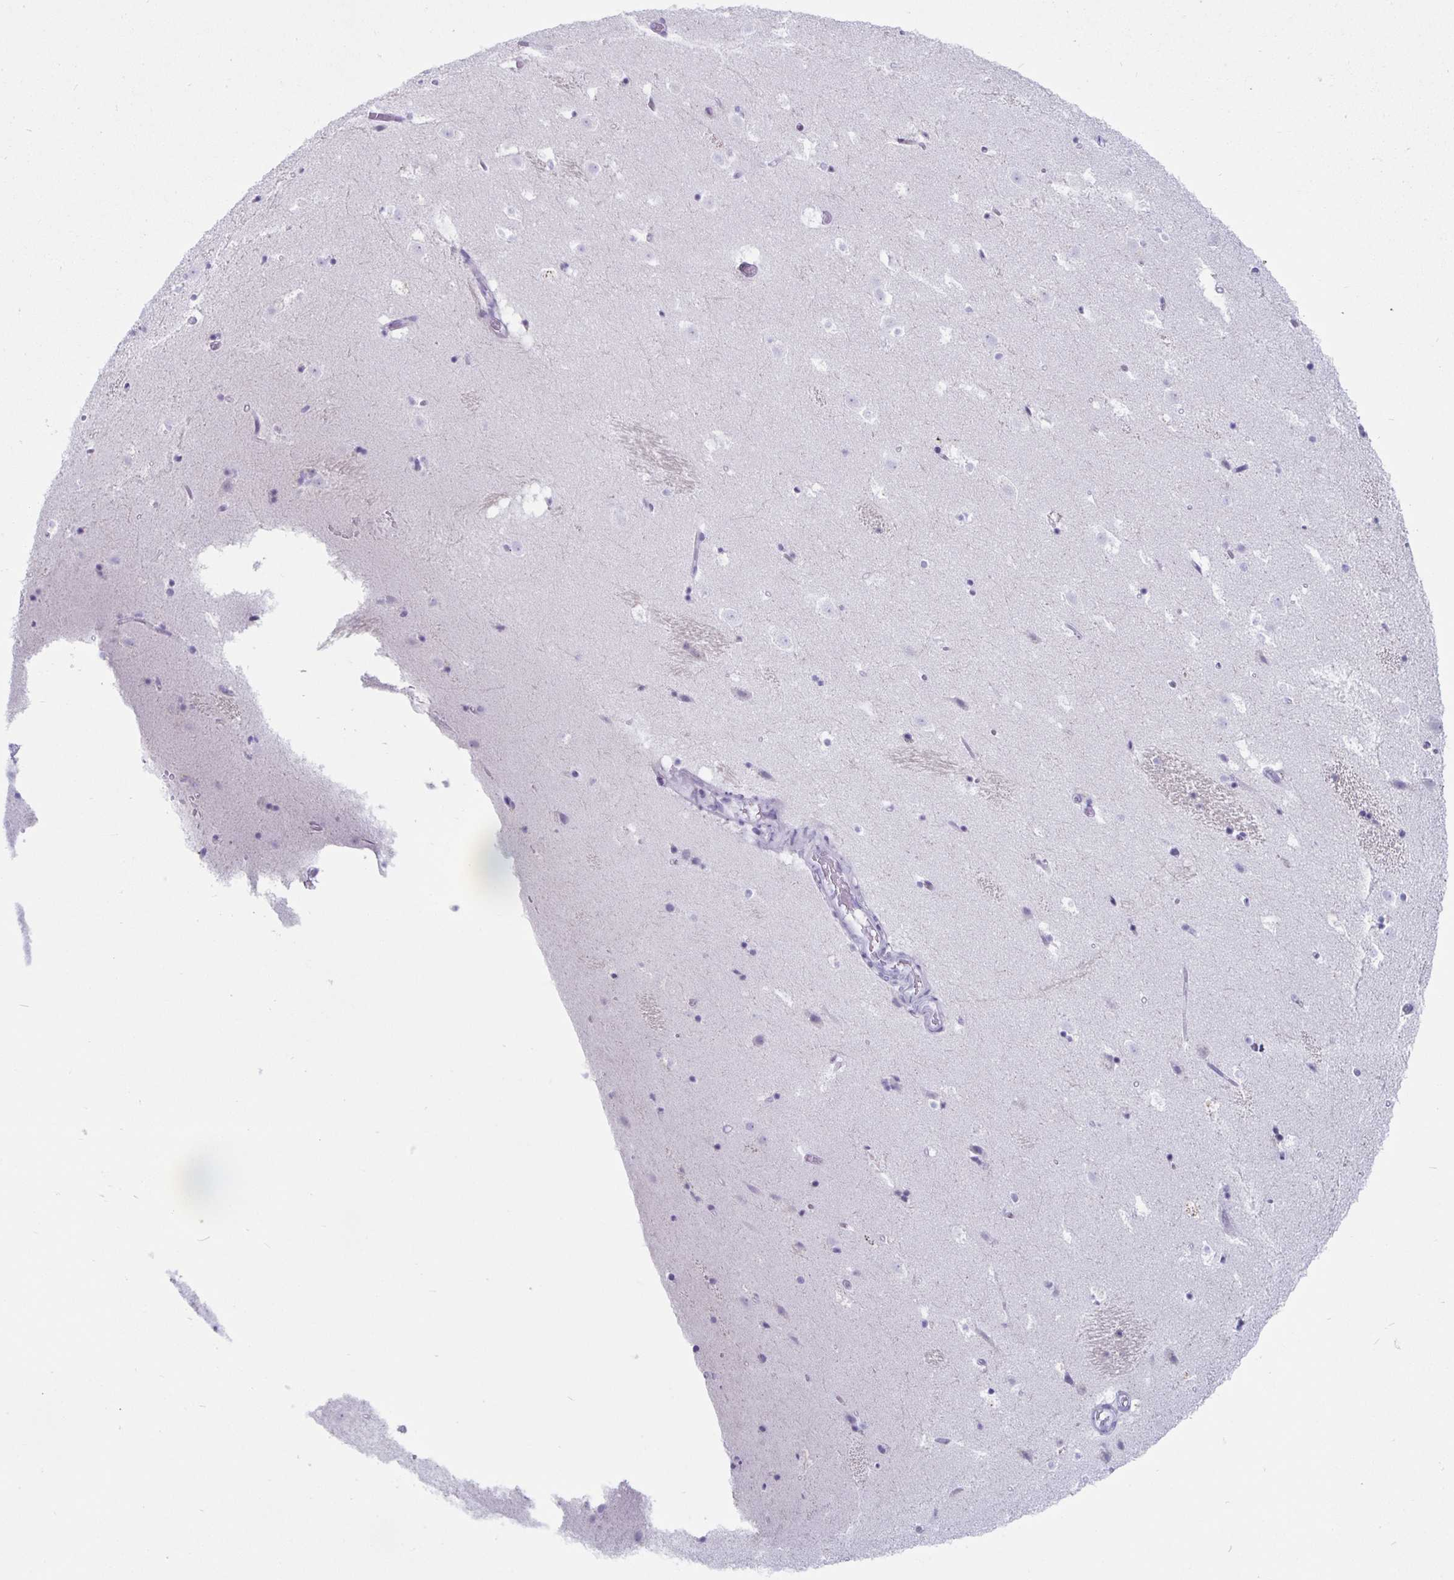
{"staining": {"intensity": "negative", "quantity": "none", "location": "none"}, "tissue": "caudate", "cell_type": "Glial cells", "image_type": "normal", "snomed": [{"axis": "morphology", "description": "Normal tissue, NOS"}, {"axis": "topography", "description": "Lateral ventricle wall"}], "caption": "Histopathology image shows no significant protein expression in glial cells of normal caudate.", "gene": "GZMK", "patient": {"sex": "male", "age": 37}}